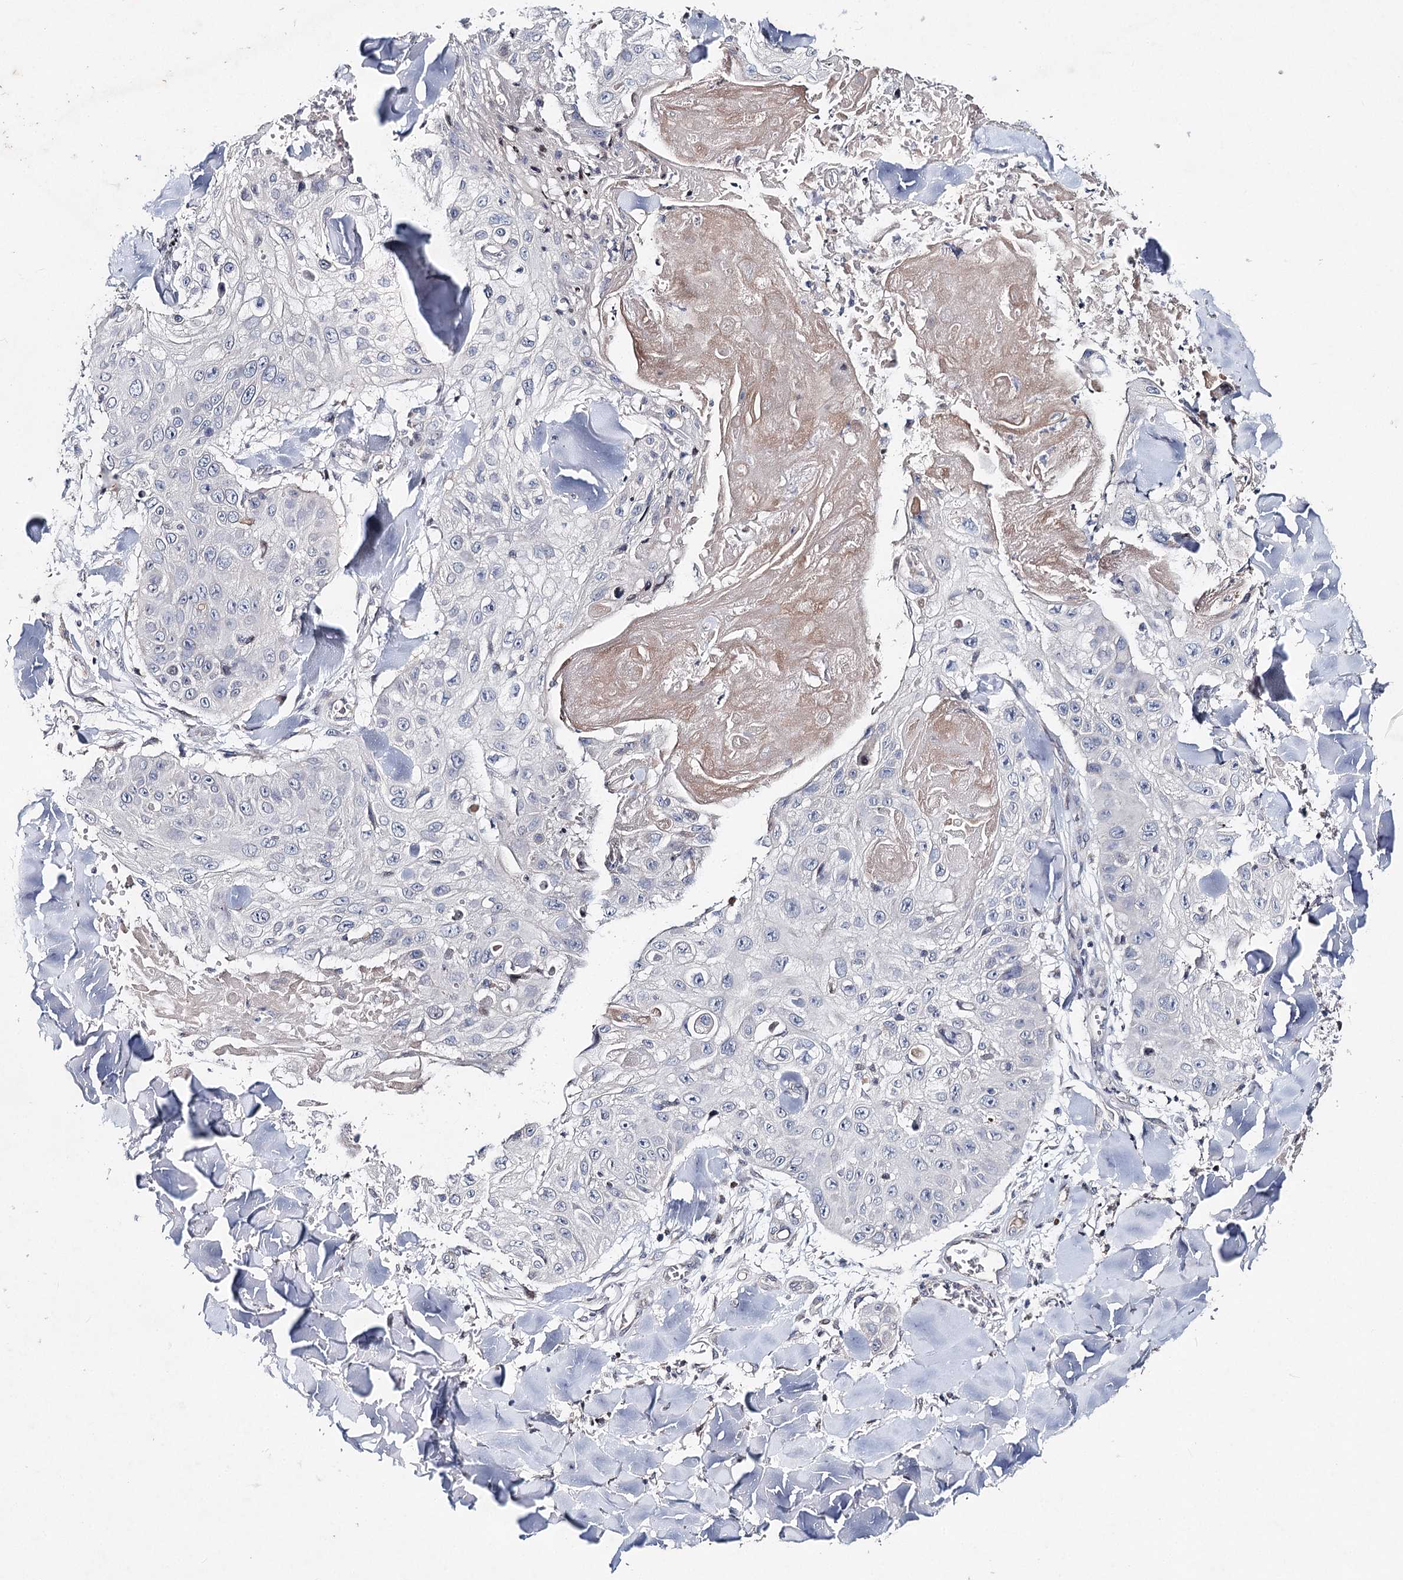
{"staining": {"intensity": "negative", "quantity": "none", "location": "none"}, "tissue": "skin cancer", "cell_type": "Tumor cells", "image_type": "cancer", "snomed": [{"axis": "morphology", "description": "Squamous cell carcinoma, NOS"}, {"axis": "topography", "description": "Skin"}], "caption": "This micrograph is of skin cancer stained with immunohistochemistry (IHC) to label a protein in brown with the nuclei are counter-stained blue. There is no positivity in tumor cells.", "gene": "FRMD4A", "patient": {"sex": "male", "age": 86}}